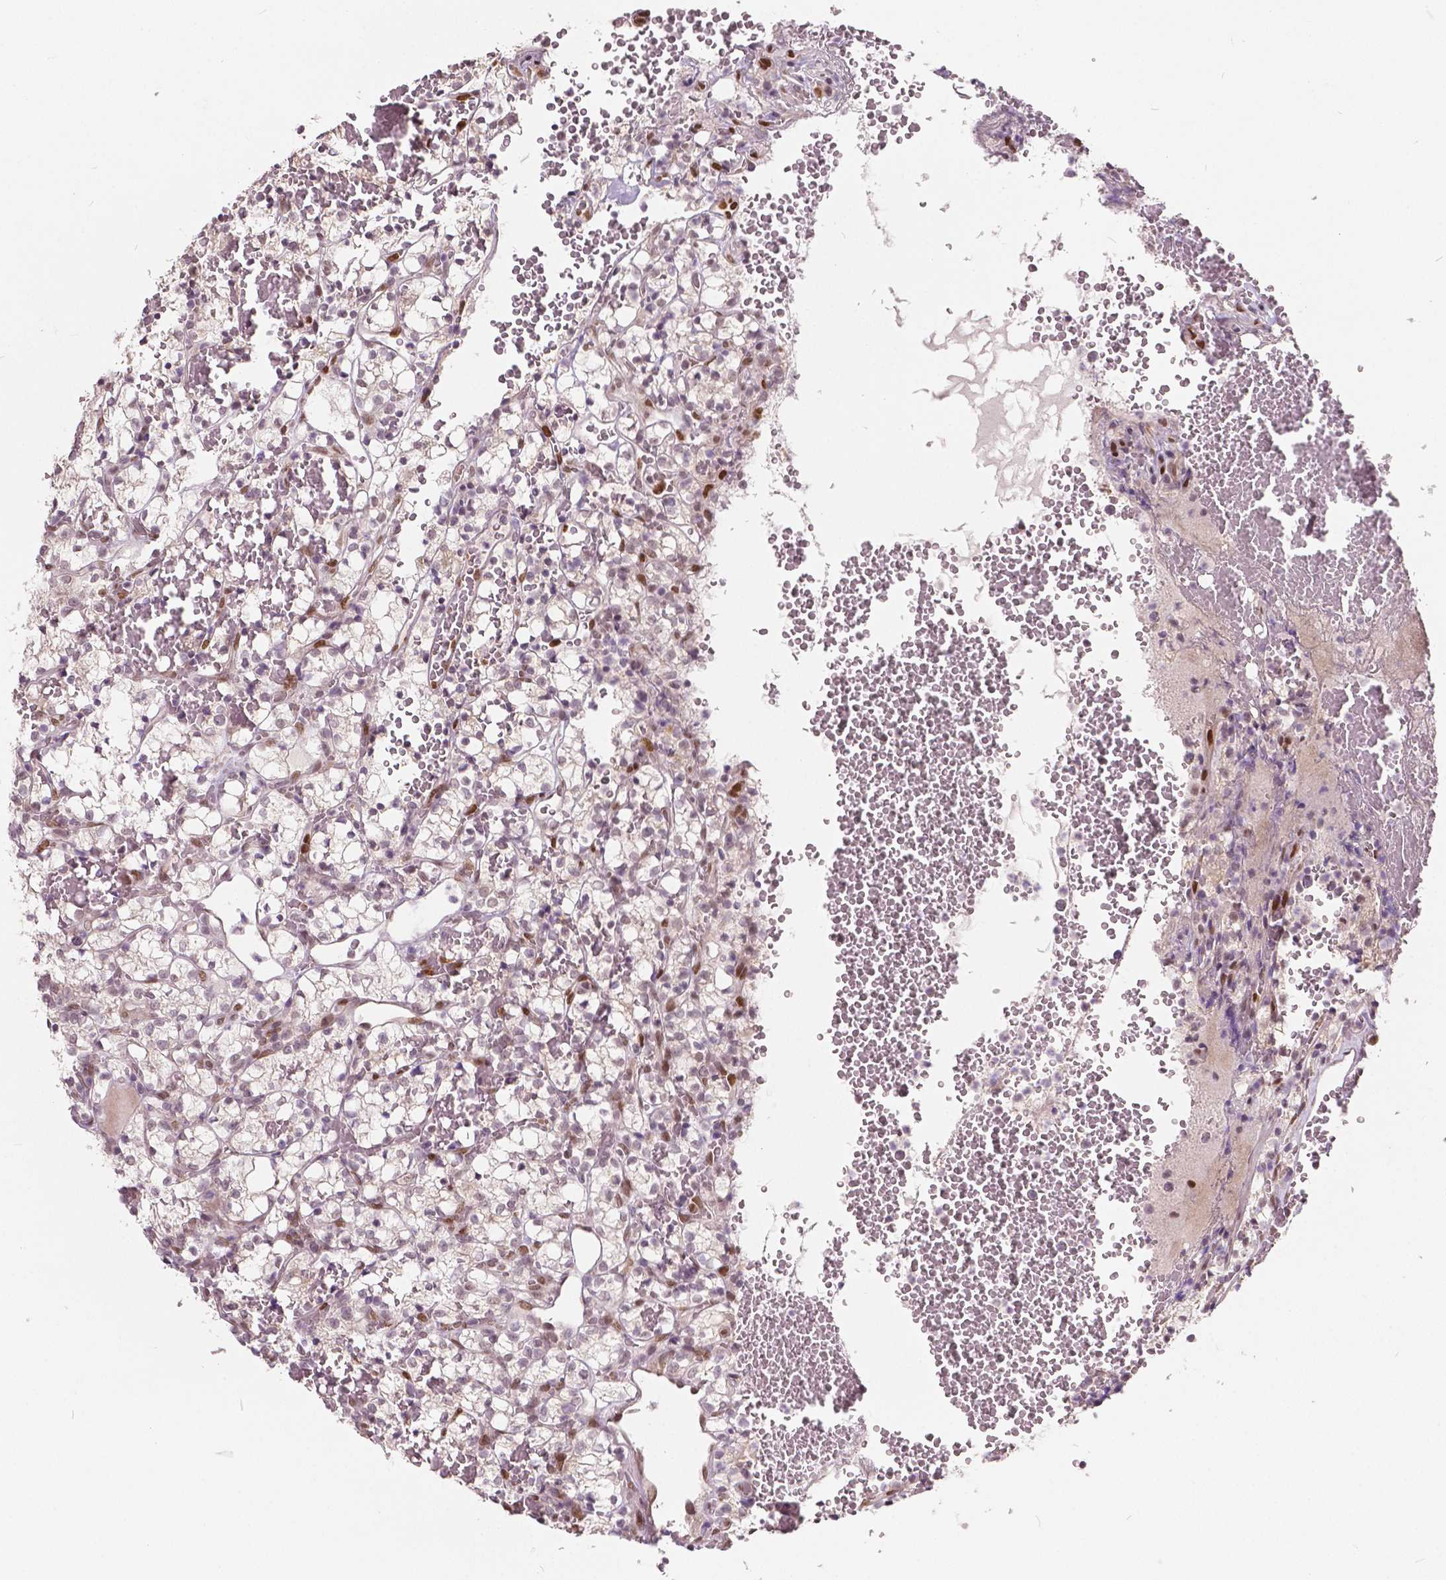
{"staining": {"intensity": "negative", "quantity": "none", "location": "none"}, "tissue": "renal cancer", "cell_type": "Tumor cells", "image_type": "cancer", "snomed": [{"axis": "morphology", "description": "Adenocarcinoma, NOS"}, {"axis": "topography", "description": "Kidney"}], "caption": "This image is of renal adenocarcinoma stained with immunohistochemistry to label a protein in brown with the nuclei are counter-stained blue. There is no staining in tumor cells.", "gene": "HMBOX1", "patient": {"sex": "female", "age": 69}}